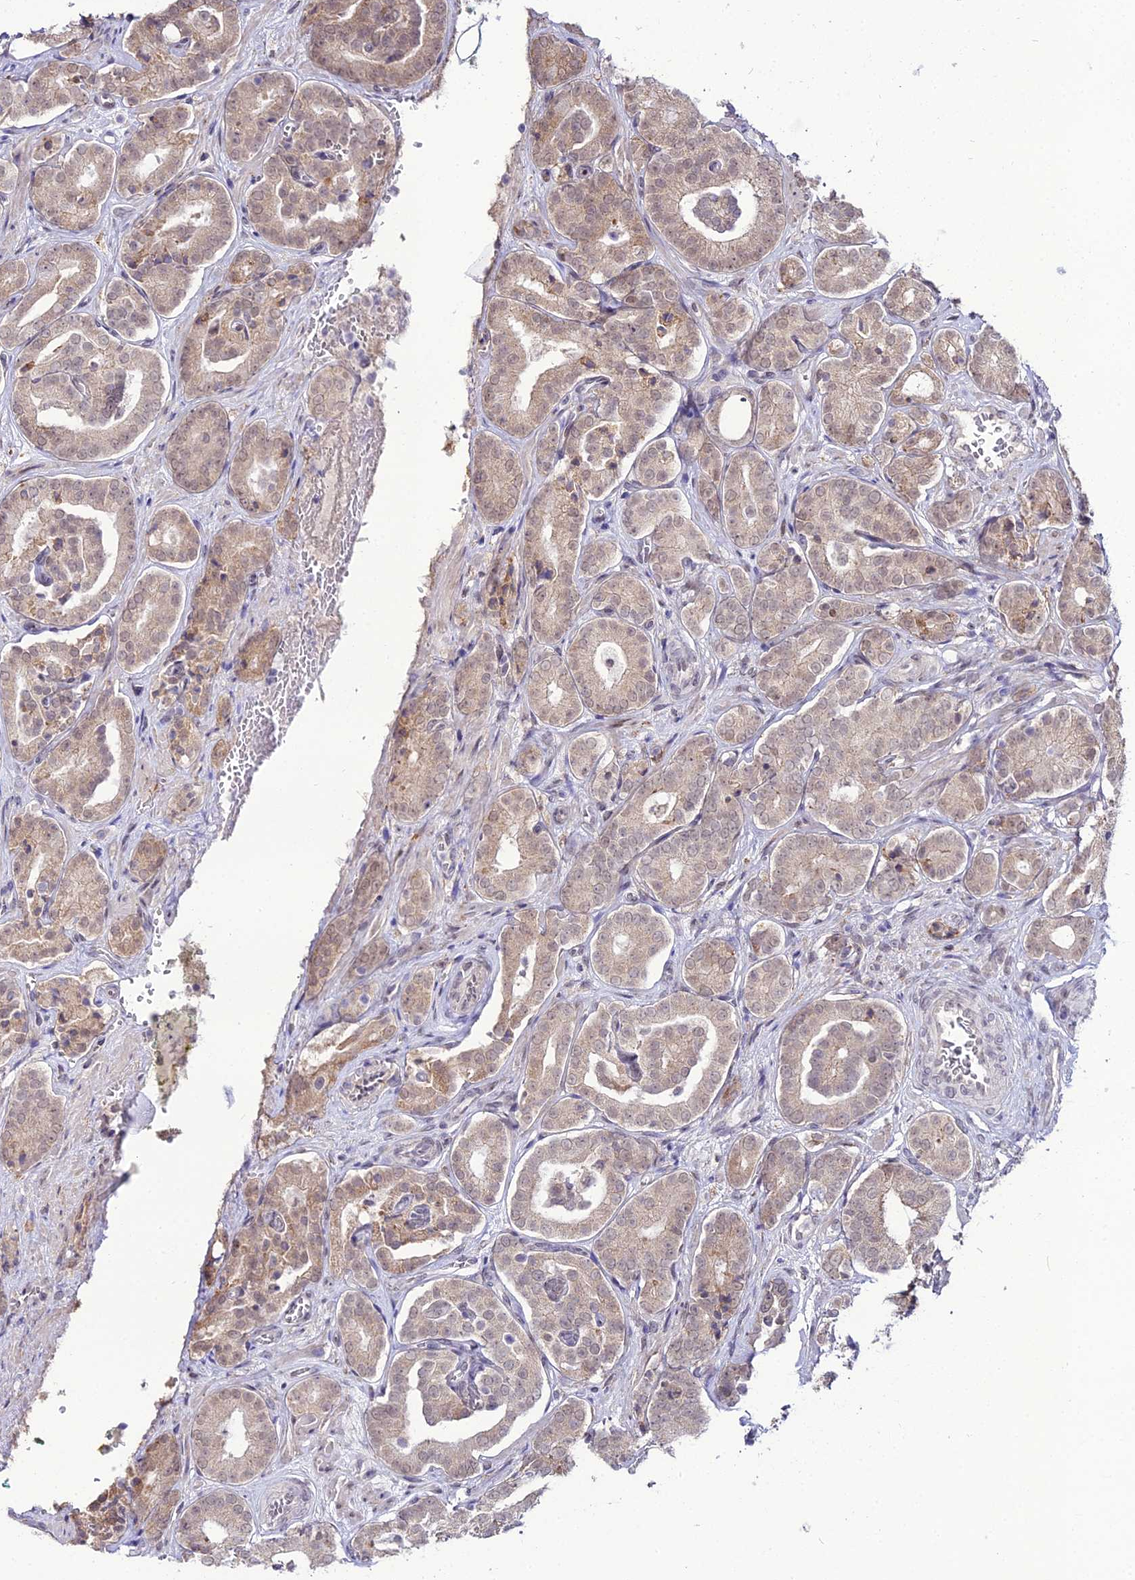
{"staining": {"intensity": "weak", "quantity": ">75%", "location": "cytoplasmic/membranous"}, "tissue": "prostate cancer", "cell_type": "Tumor cells", "image_type": "cancer", "snomed": [{"axis": "morphology", "description": "Adenocarcinoma, High grade"}, {"axis": "topography", "description": "Prostate"}], "caption": "Prostate cancer was stained to show a protein in brown. There is low levels of weak cytoplasmic/membranous staining in about >75% of tumor cells.", "gene": "TROAP", "patient": {"sex": "male", "age": 66}}